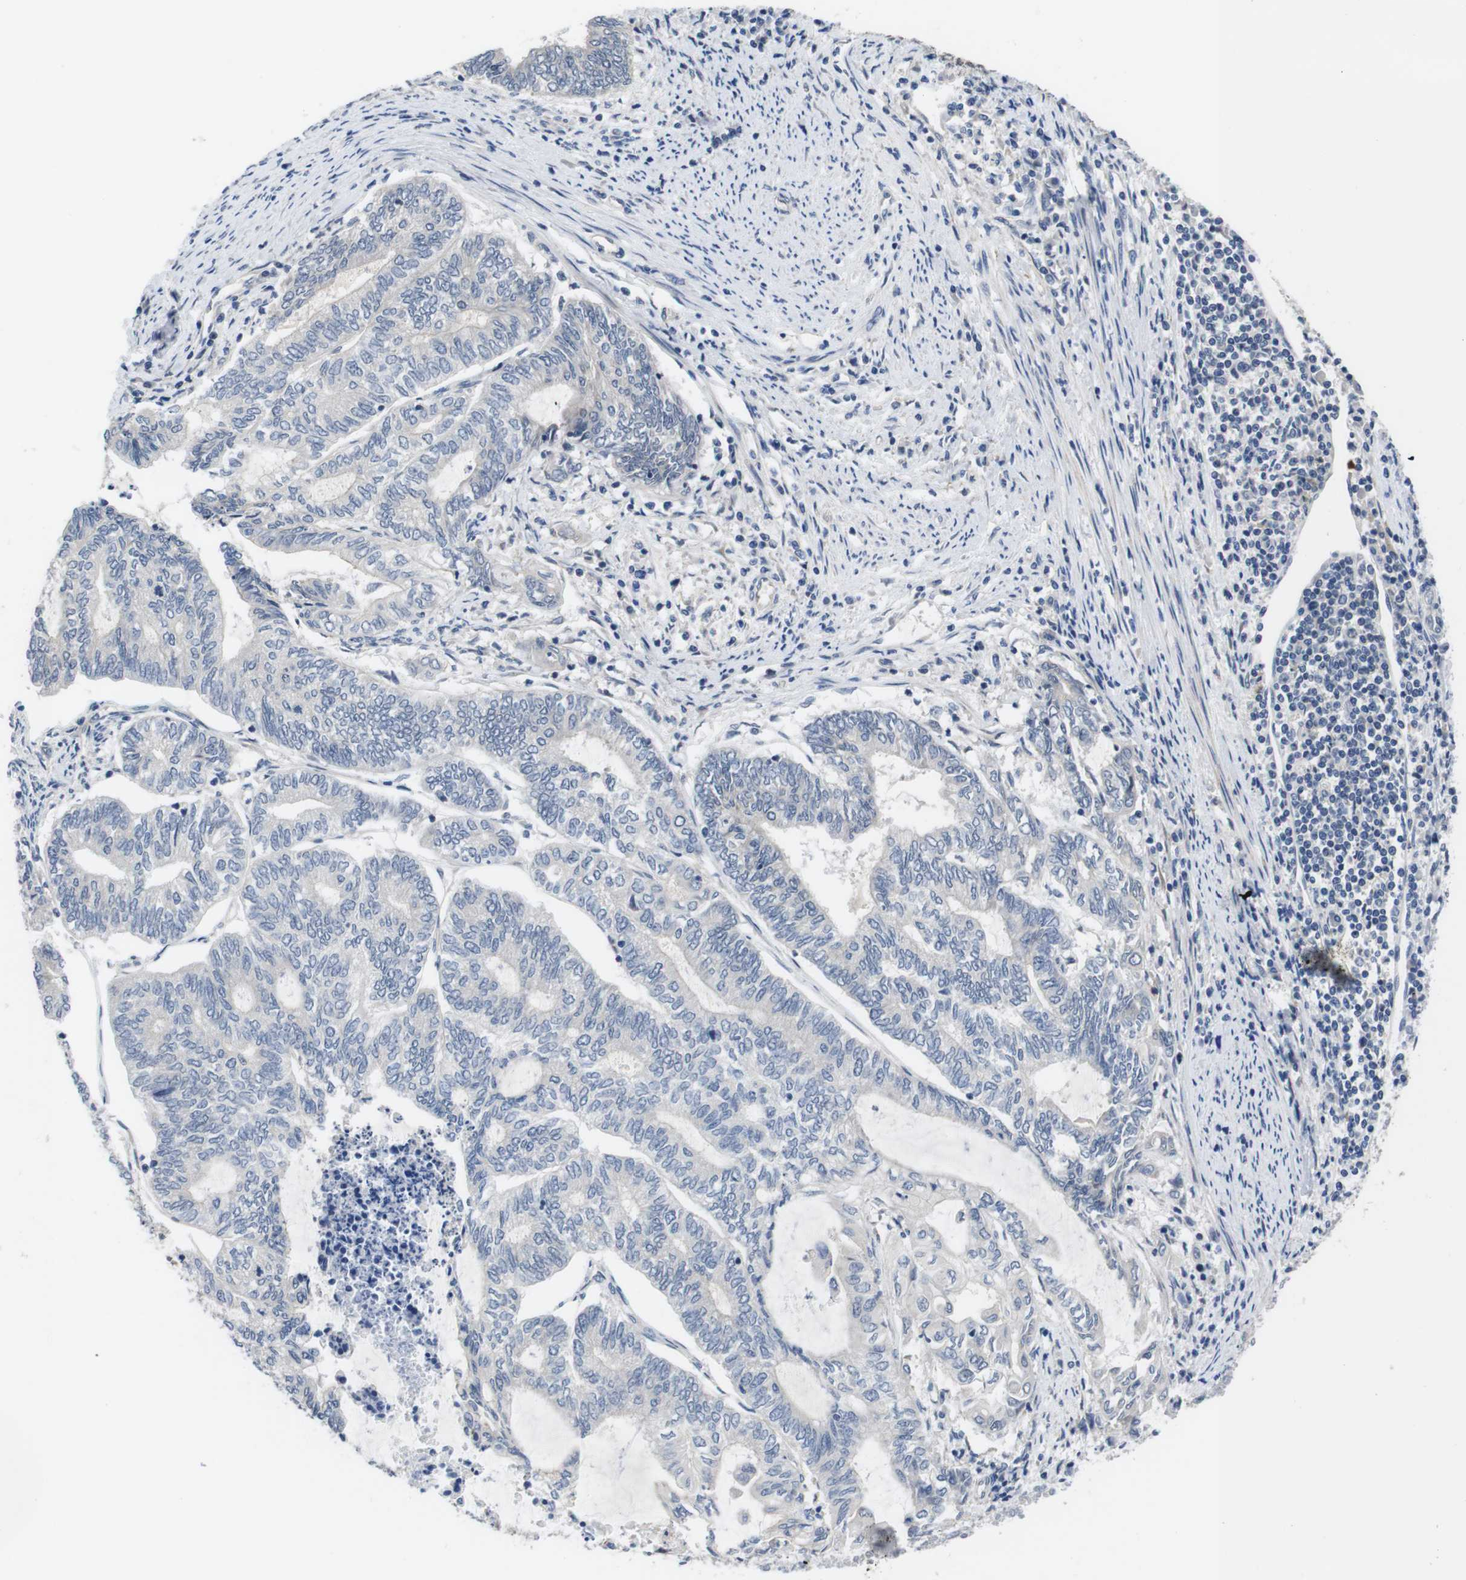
{"staining": {"intensity": "negative", "quantity": "none", "location": "none"}, "tissue": "endometrial cancer", "cell_type": "Tumor cells", "image_type": "cancer", "snomed": [{"axis": "morphology", "description": "Adenocarcinoma, NOS"}, {"axis": "topography", "description": "Uterus"}, {"axis": "topography", "description": "Endometrium"}], "caption": "Tumor cells are negative for brown protein staining in endometrial cancer (adenocarcinoma).", "gene": "FADD", "patient": {"sex": "female", "age": 70}}